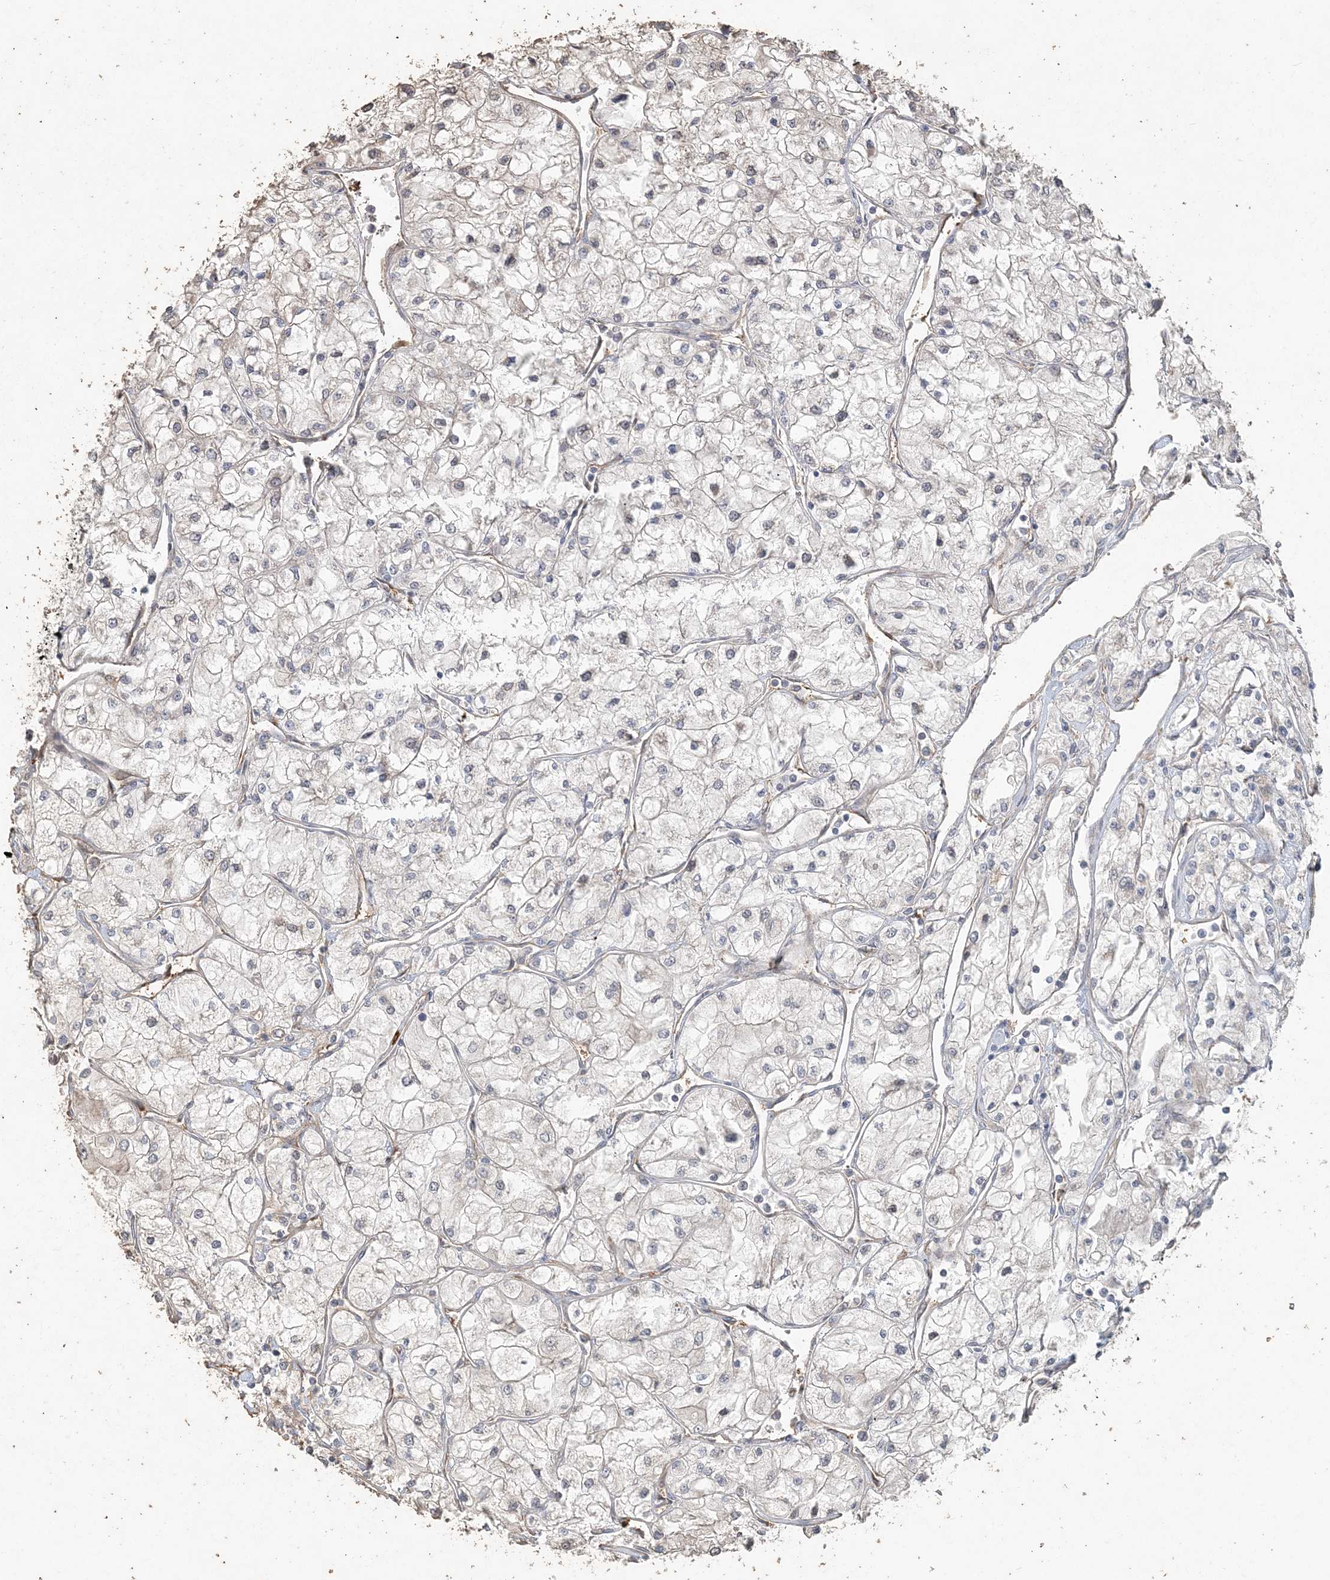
{"staining": {"intensity": "negative", "quantity": "none", "location": "none"}, "tissue": "renal cancer", "cell_type": "Tumor cells", "image_type": "cancer", "snomed": [{"axis": "morphology", "description": "Adenocarcinoma, NOS"}, {"axis": "topography", "description": "Kidney"}], "caption": "Tumor cells are negative for brown protein staining in renal cancer (adenocarcinoma). (DAB (3,3'-diaminobenzidine) immunohistochemistry (IHC) with hematoxylin counter stain).", "gene": "RNF145", "patient": {"sex": "male", "age": 80}}